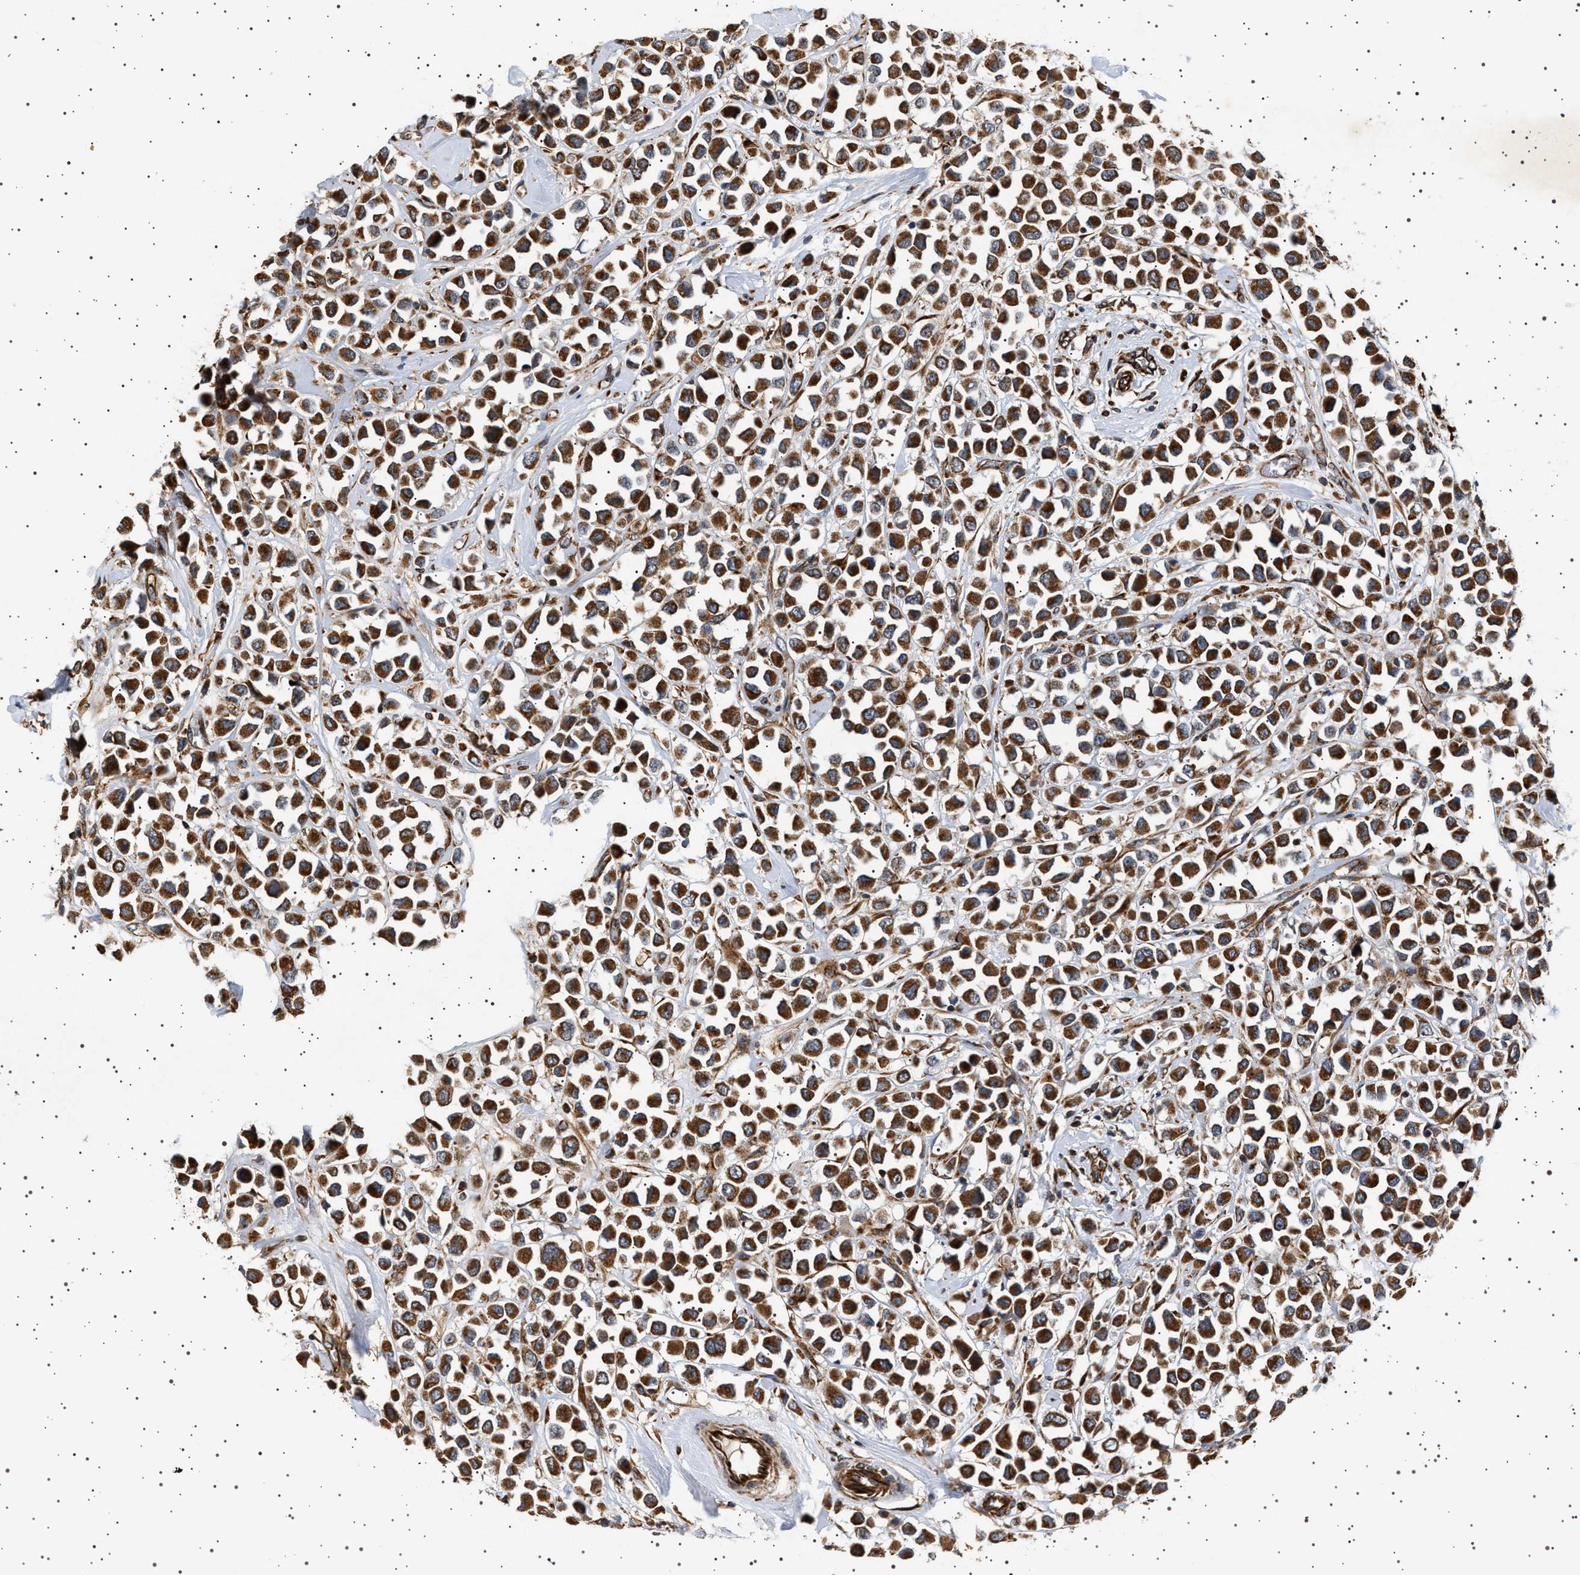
{"staining": {"intensity": "strong", "quantity": ">75%", "location": "cytoplasmic/membranous"}, "tissue": "breast cancer", "cell_type": "Tumor cells", "image_type": "cancer", "snomed": [{"axis": "morphology", "description": "Duct carcinoma"}, {"axis": "topography", "description": "Breast"}], "caption": "Immunohistochemistry photomicrograph of human breast cancer (infiltrating ductal carcinoma) stained for a protein (brown), which reveals high levels of strong cytoplasmic/membranous expression in approximately >75% of tumor cells.", "gene": "TRUB2", "patient": {"sex": "female", "age": 61}}